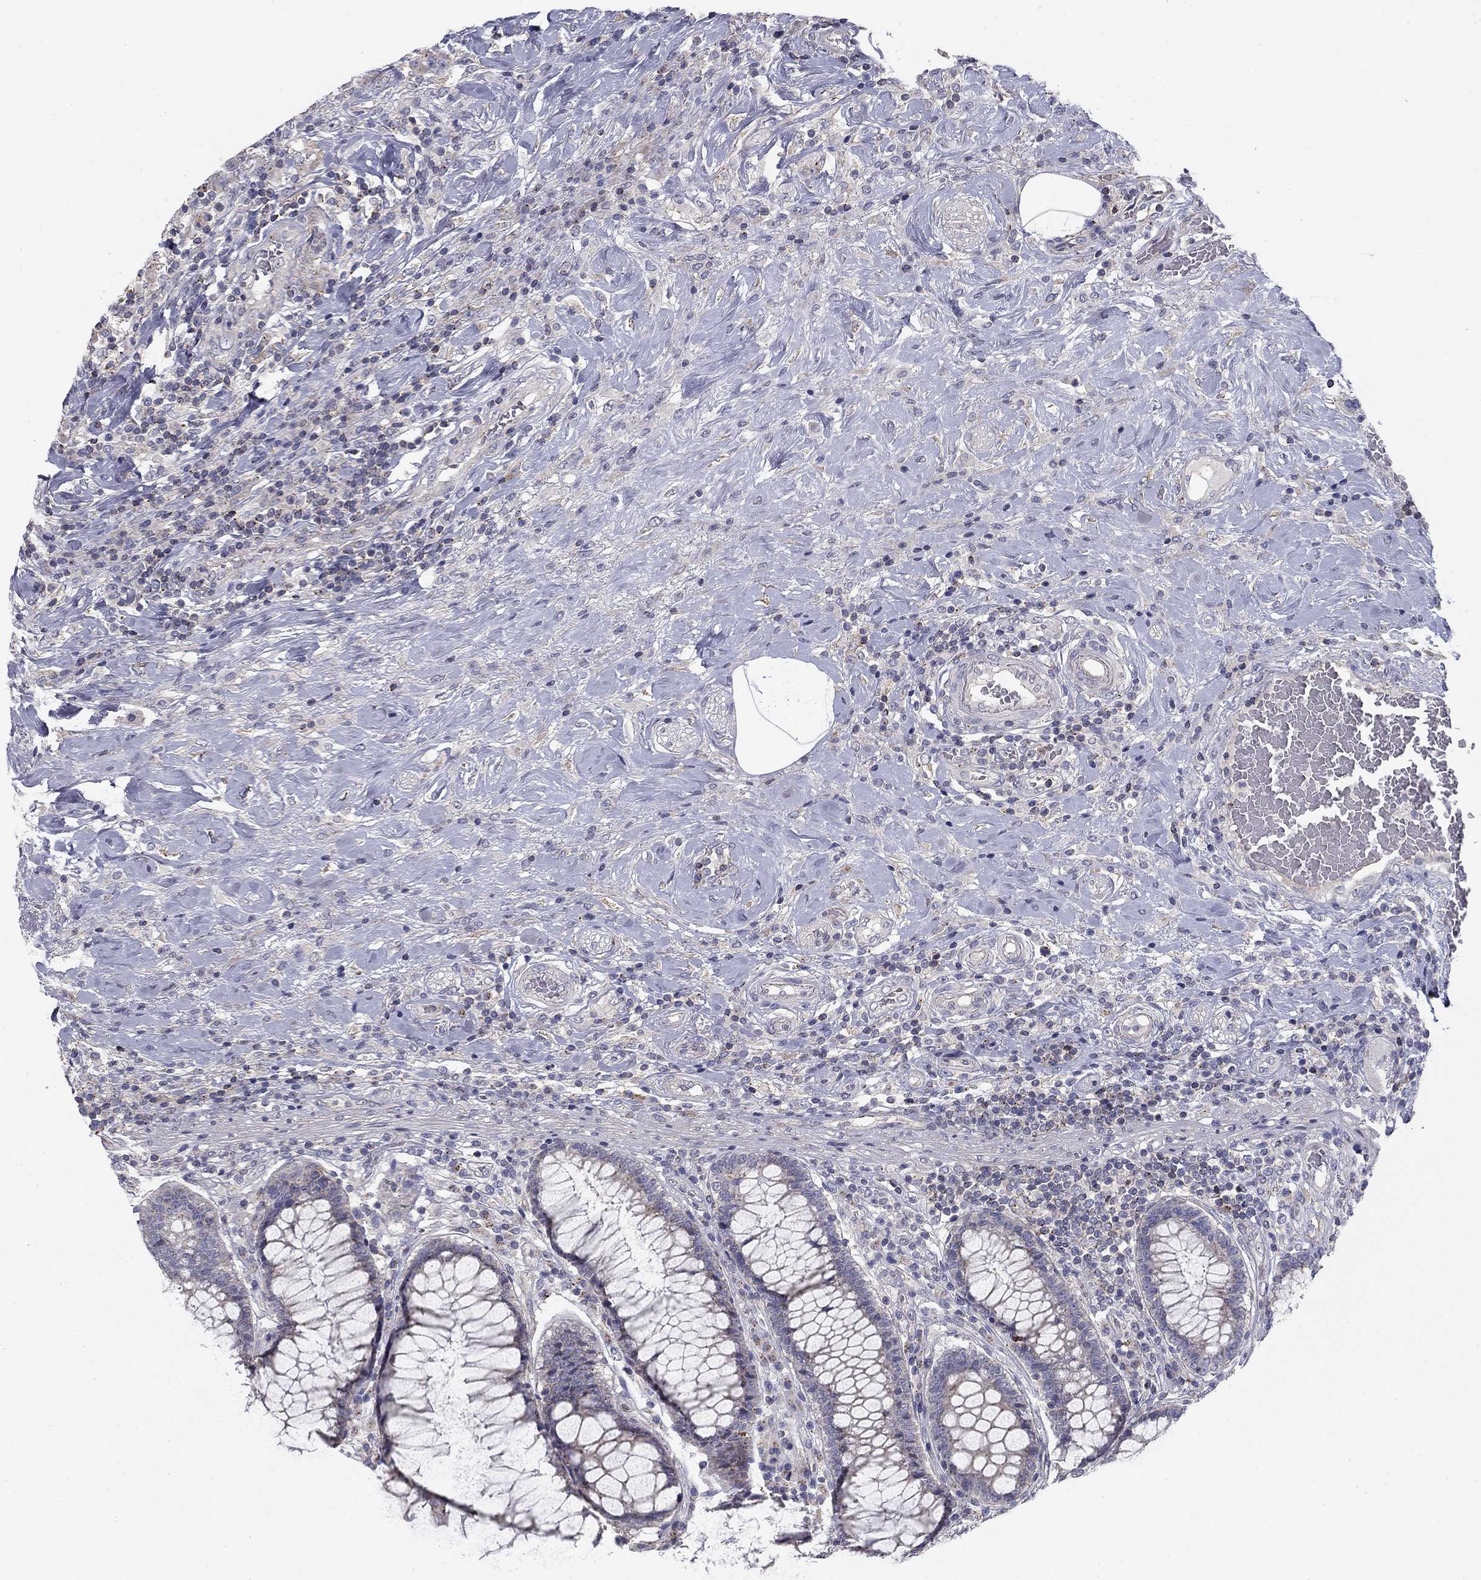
{"staining": {"intensity": "negative", "quantity": "none", "location": "none"}, "tissue": "colorectal cancer", "cell_type": "Tumor cells", "image_type": "cancer", "snomed": [{"axis": "morphology", "description": "Adenocarcinoma, NOS"}, {"axis": "topography", "description": "Colon"}], "caption": "The immunohistochemistry histopathology image has no significant staining in tumor cells of colorectal cancer tissue. Nuclei are stained in blue.", "gene": "SEPTIN3", "patient": {"sex": "female", "age": 69}}